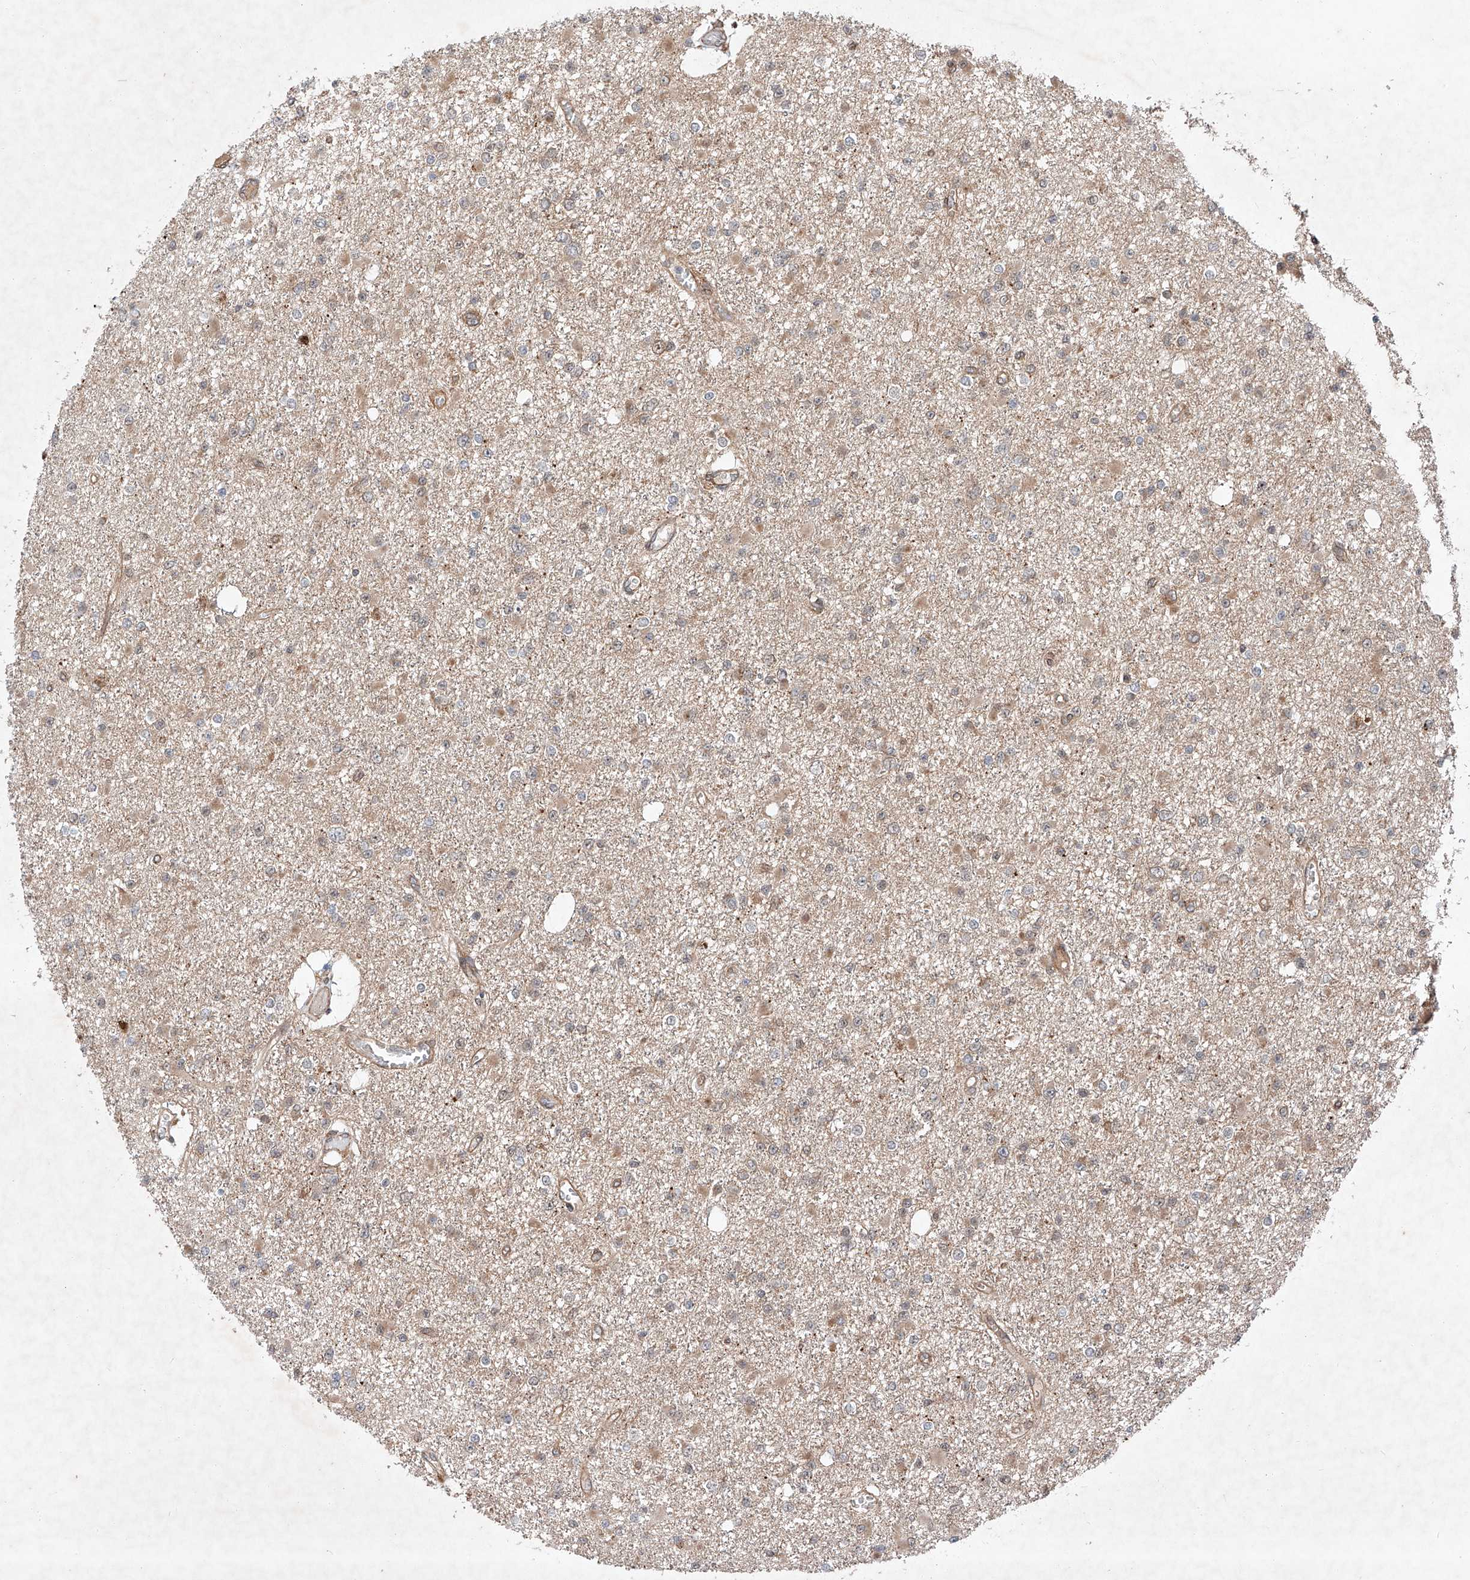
{"staining": {"intensity": "weak", "quantity": "25%-75%", "location": "cytoplasmic/membranous"}, "tissue": "glioma", "cell_type": "Tumor cells", "image_type": "cancer", "snomed": [{"axis": "morphology", "description": "Glioma, malignant, Low grade"}, {"axis": "topography", "description": "Brain"}], "caption": "Immunohistochemistry (IHC) photomicrograph of neoplastic tissue: human glioma stained using IHC exhibits low levels of weak protein expression localized specifically in the cytoplasmic/membranous of tumor cells, appearing as a cytoplasmic/membranous brown color.", "gene": "ZFP28", "patient": {"sex": "female", "age": 22}}